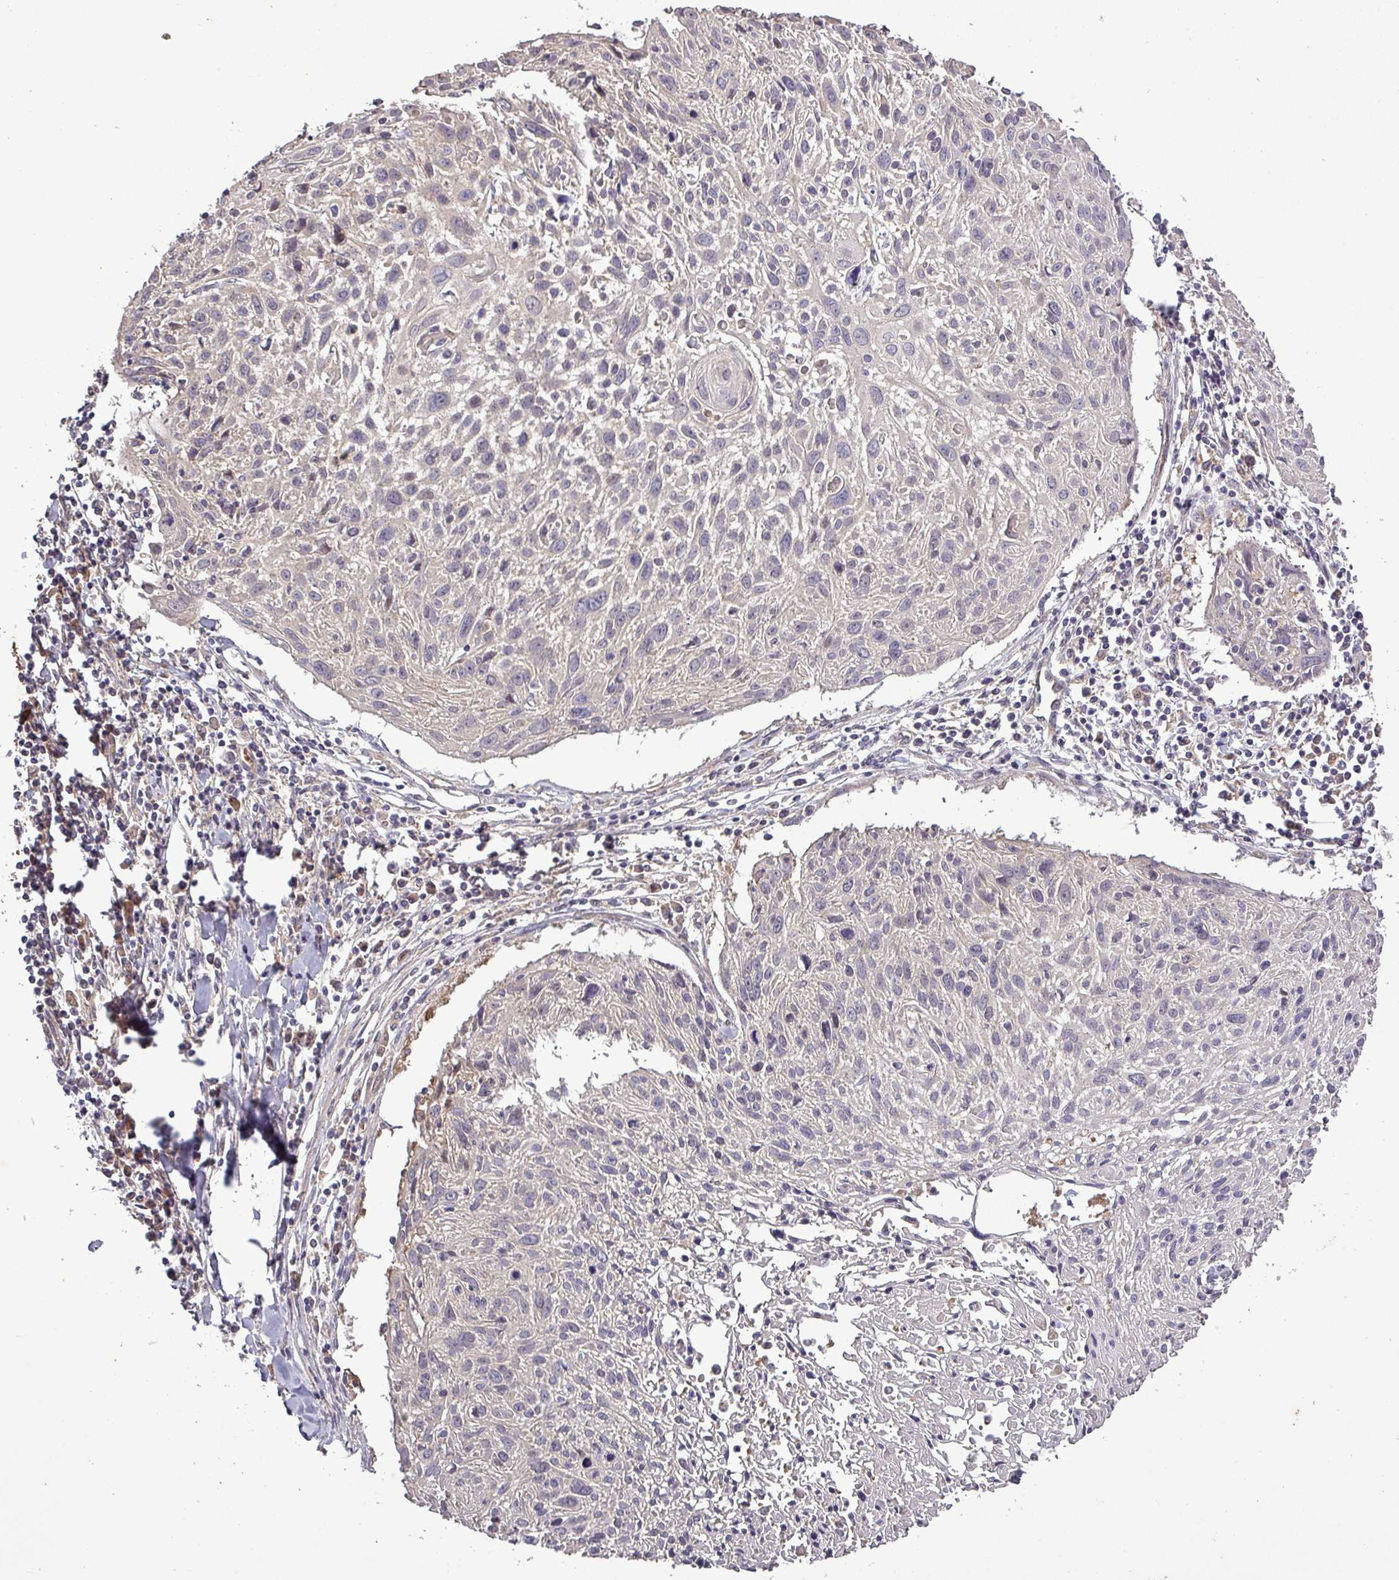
{"staining": {"intensity": "negative", "quantity": "none", "location": "none"}, "tissue": "cervical cancer", "cell_type": "Tumor cells", "image_type": "cancer", "snomed": [{"axis": "morphology", "description": "Squamous cell carcinoma, NOS"}, {"axis": "topography", "description": "Cervix"}], "caption": "DAB (3,3'-diaminobenzidine) immunohistochemical staining of human cervical squamous cell carcinoma reveals no significant expression in tumor cells.", "gene": "SIRPB2", "patient": {"sex": "female", "age": 51}}